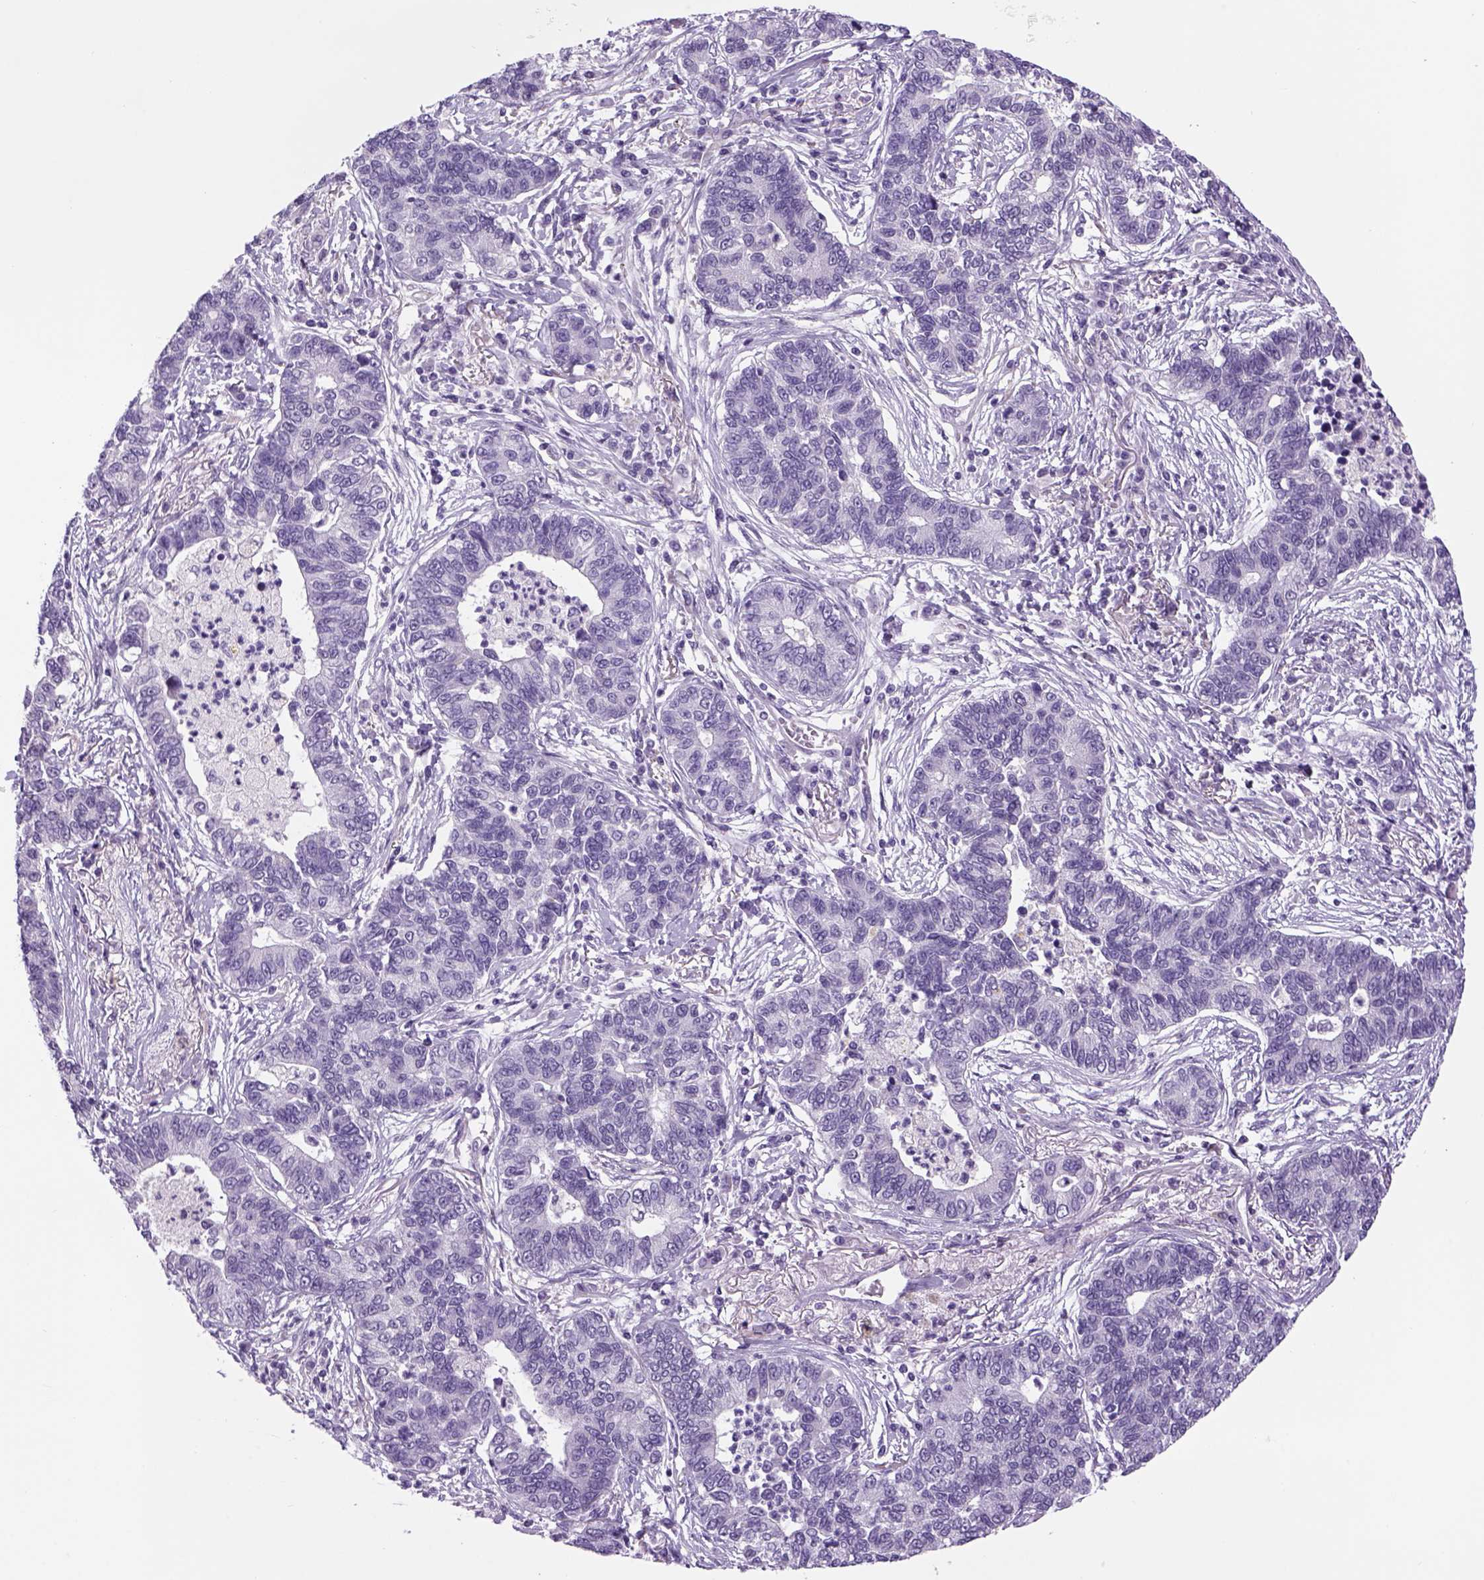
{"staining": {"intensity": "negative", "quantity": "none", "location": "none"}, "tissue": "lung cancer", "cell_type": "Tumor cells", "image_type": "cancer", "snomed": [{"axis": "morphology", "description": "Adenocarcinoma, NOS"}, {"axis": "topography", "description": "Lung"}], "caption": "A photomicrograph of human lung adenocarcinoma is negative for staining in tumor cells.", "gene": "DBH", "patient": {"sex": "female", "age": 57}}